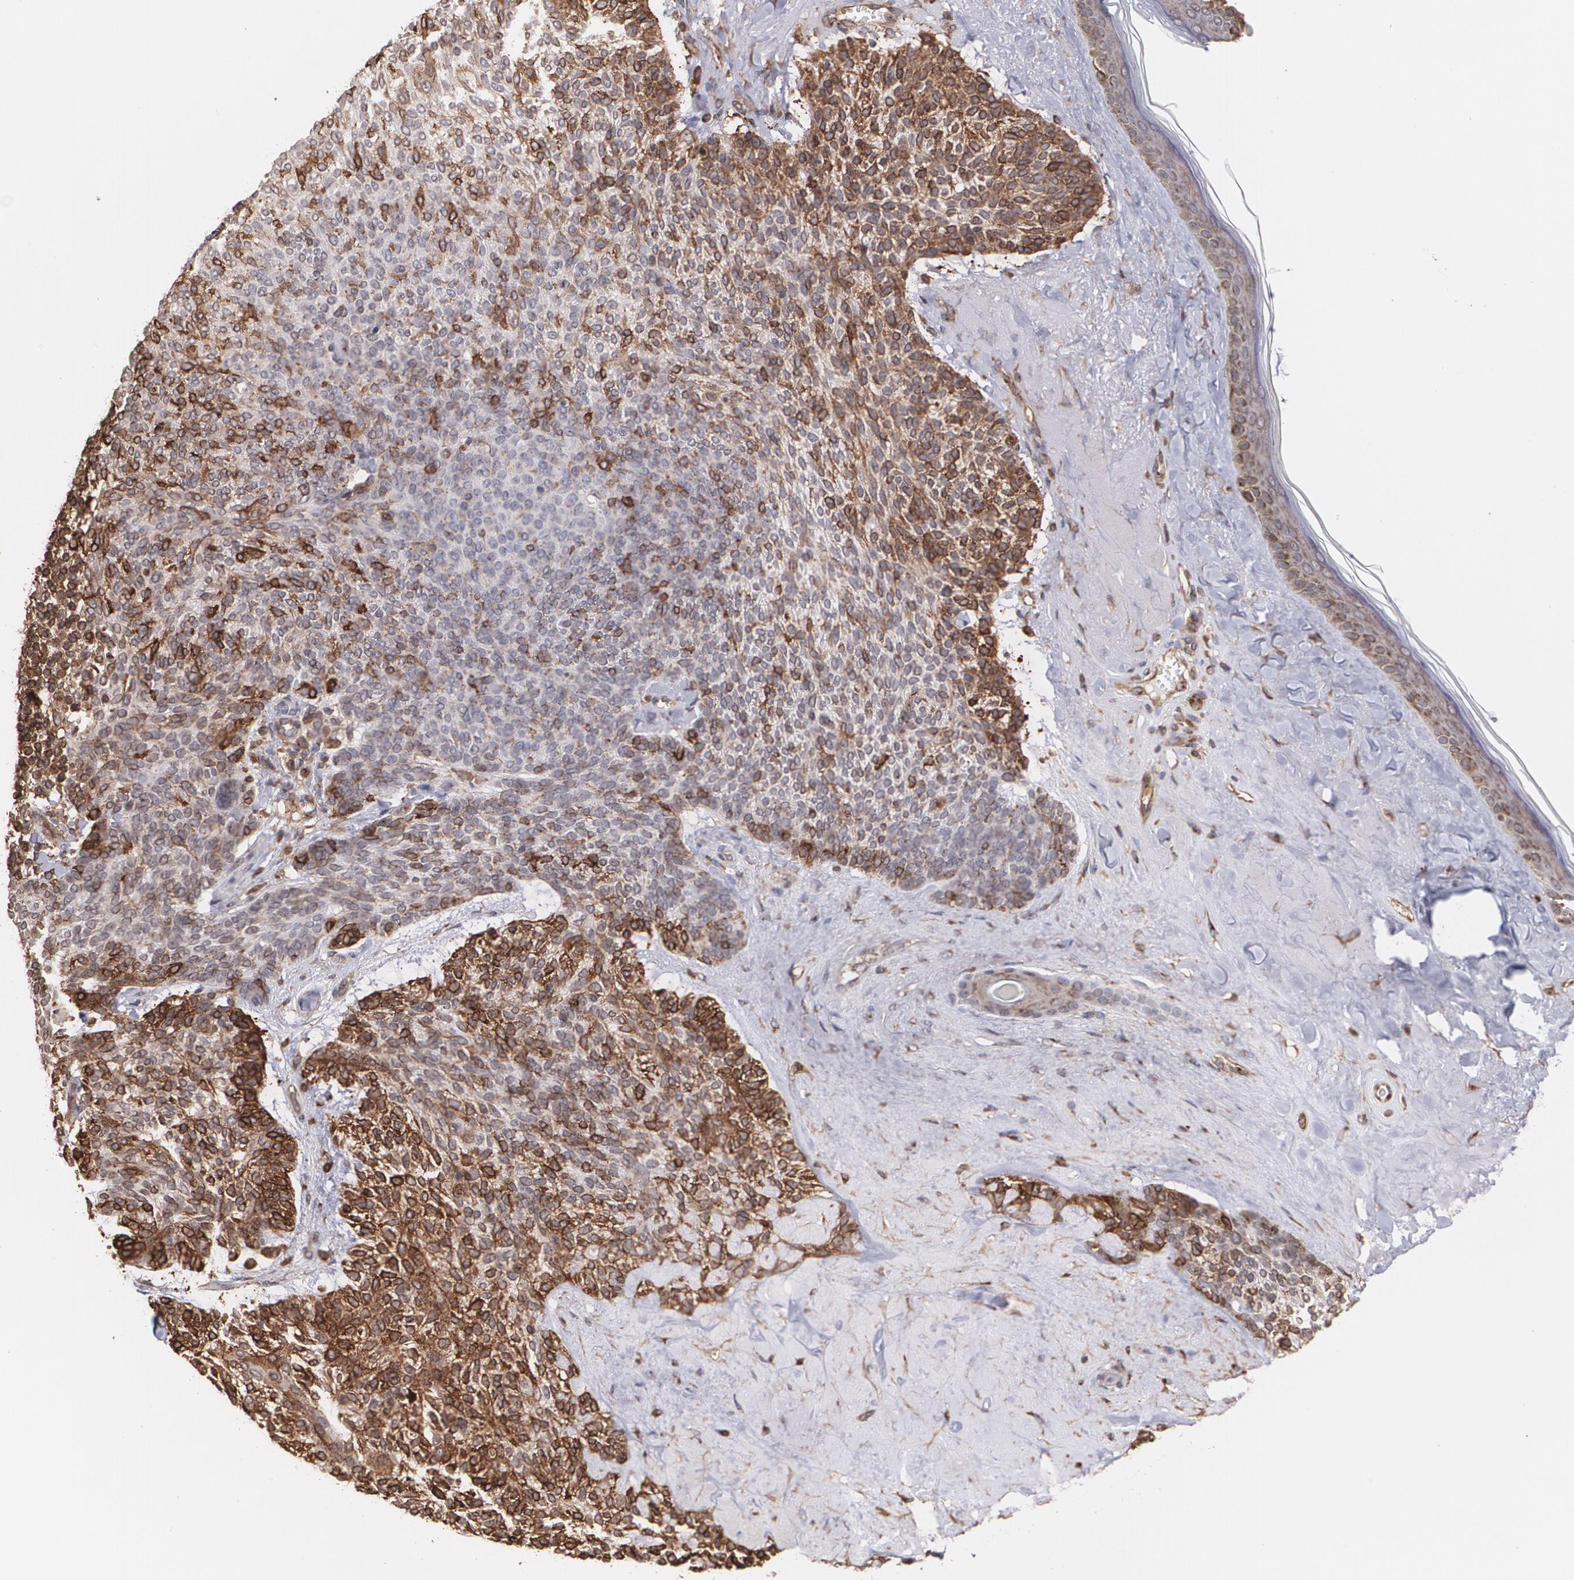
{"staining": {"intensity": "strong", "quantity": ">75%", "location": "cytoplasmic/membranous"}, "tissue": "skin cancer", "cell_type": "Tumor cells", "image_type": "cancer", "snomed": [{"axis": "morphology", "description": "Normal tissue, NOS"}, {"axis": "morphology", "description": "Basal cell carcinoma"}, {"axis": "topography", "description": "Skin"}], "caption": "Immunohistochemical staining of human basal cell carcinoma (skin) exhibits high levels of strong cytoplasmic/membranous expression in approximately >75% of tumor cells. The staining was performed using DAB (3,3'-diaminobenzidine), with brown indicating positive protein expression. Nuclei are stained blue with hematoxylin.", "gene": "TRIP11", "patient": {"sex": "female", "age": 70}}